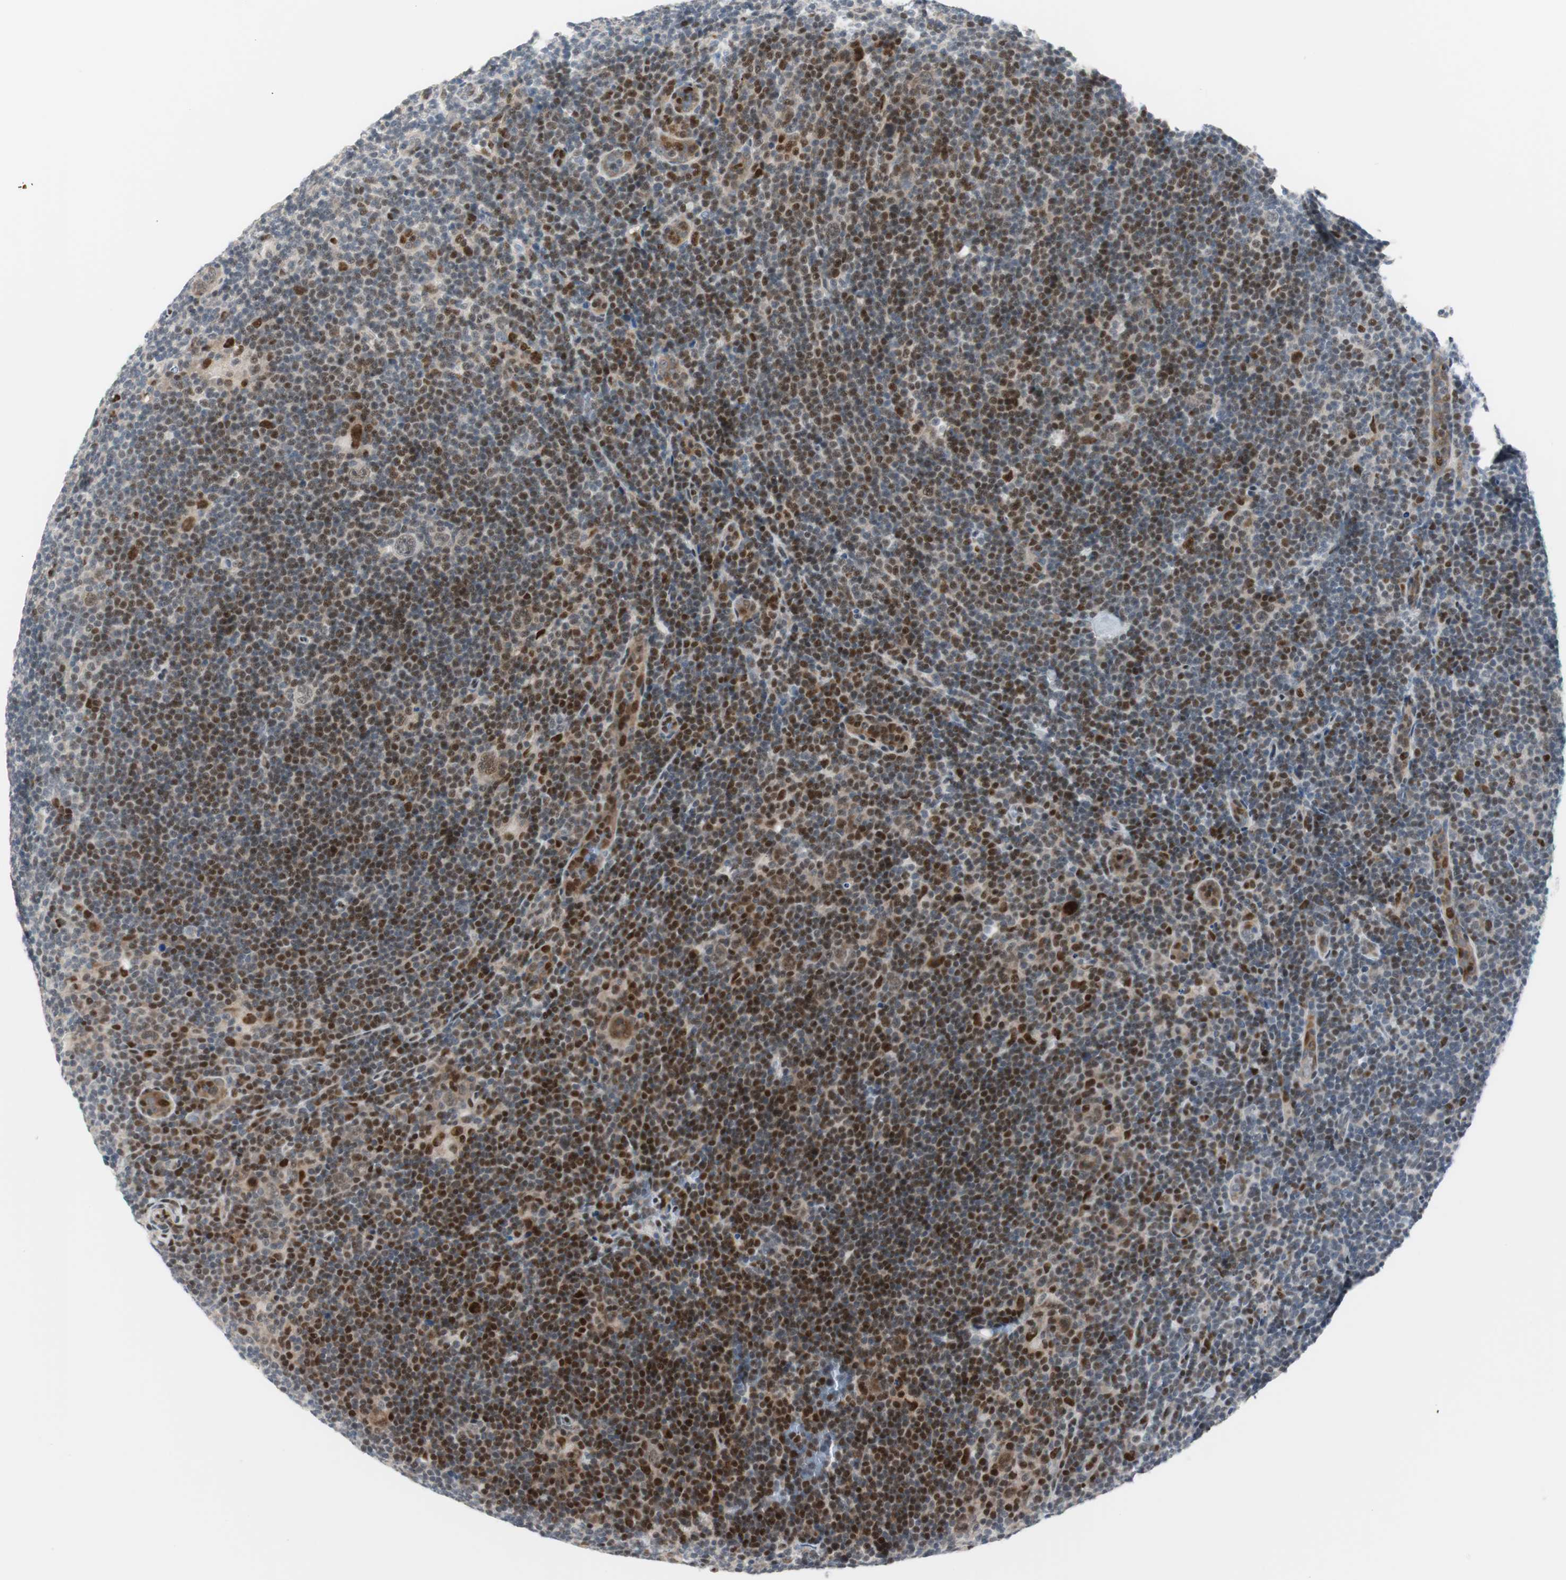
{"staining": {"intensity": "negative", "quantity": "none", "location": "none"}, "tissue": "lymphoma", "cell_type": "Tumor cells", "image_type": "cancer", "snomed": [{"axis": "morphology", "description": "Hodgkin's disease, NOS"}, {"axis": "topography", "description": "Lymph node"}], "caption": "This is an IHC image of Hodgkin's disease. There is no staining in tumor cells.", "gene": "RAD1", "patient": {"sex": "female", "age": 57}}